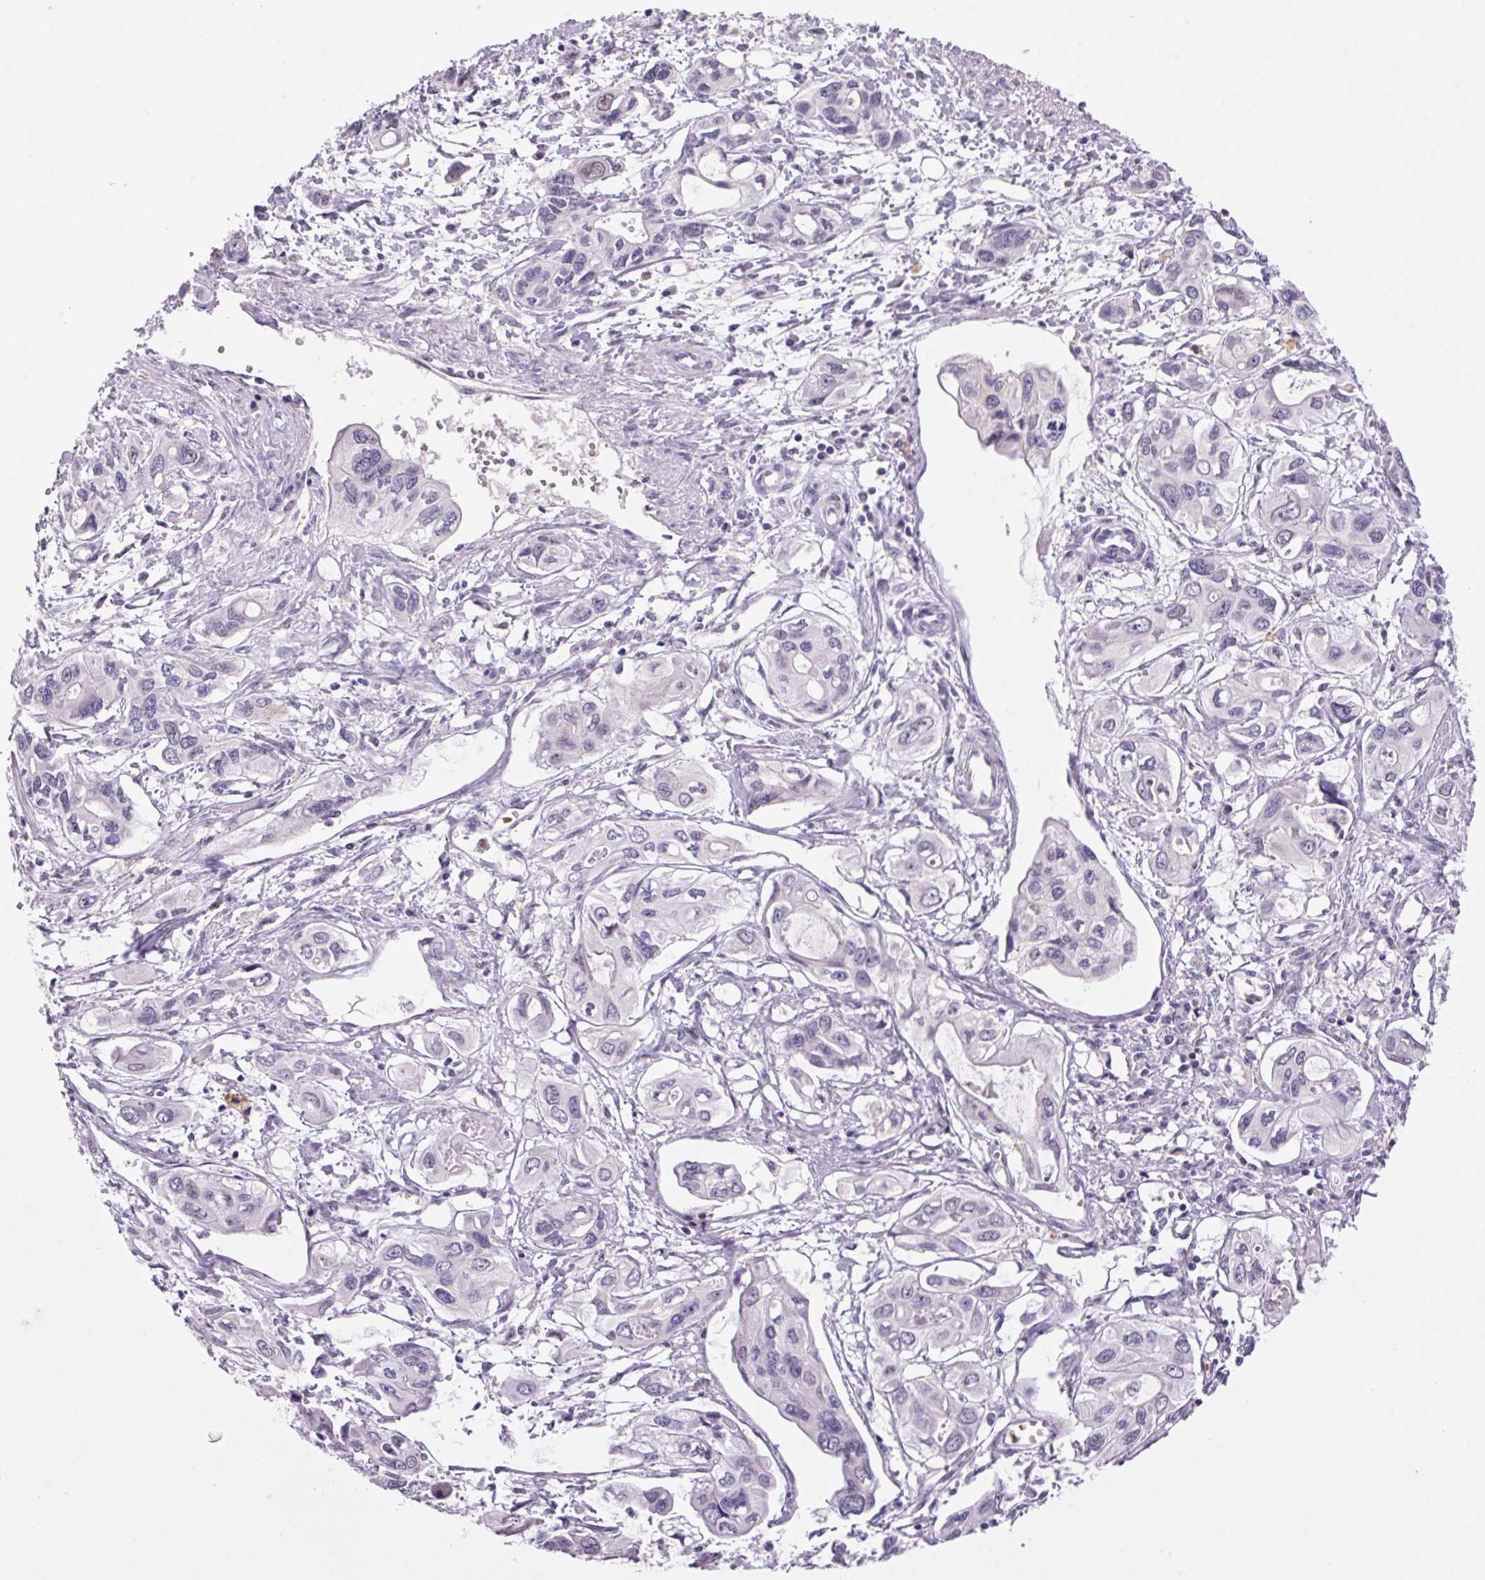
{"staining": {"intensity": "negative", "quantity": "none", "location": "none"}, "tissue": "pancreatic cancer", "cell_type": "Tumor cells", "image_type": "cancer", "snomed": [{"axis": "morphology", "description": "Adenocarcinoma, NOS"}, {"axis": "topography", "description": "Pancreas"}], "caption": "Human adenocarcinoma (pancreatic) stained for a protein using IHC displays no expression in tumor cells.", "gene": "TRDN", "patient": {"sex": "male", "age": 60}}